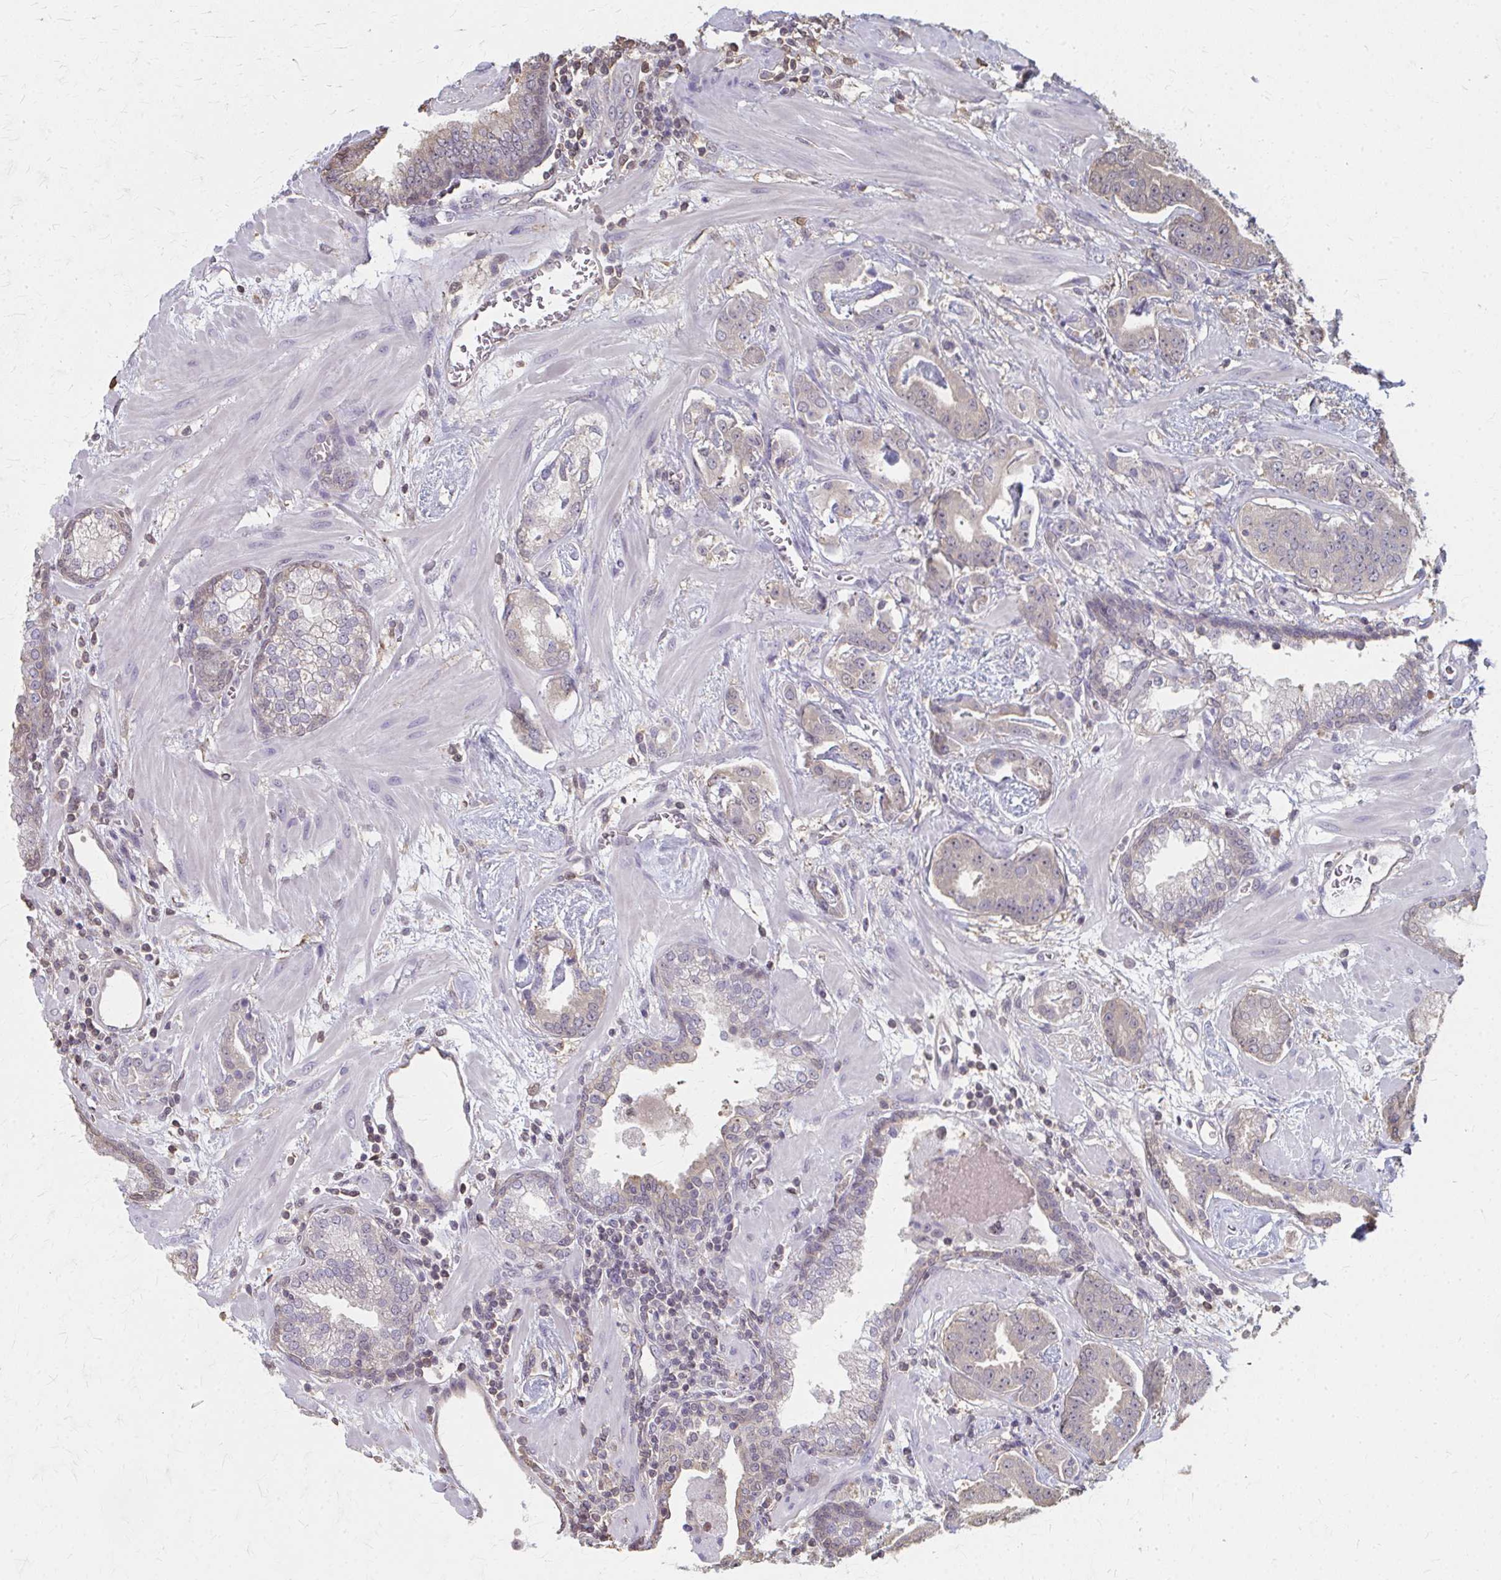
{"staining": {"intensity": "weak", "quantity": "<25%", "location": "cytoplasmic/membranous"}, "tissue": "prostate cancer", "cell_type": "Tumor cells", "image_type": "cancer", "snomed": [{"axis": "morphology", "description": "Adenocarcinoma, Low grade"}, {"axis": "topography", "description": "Prostate"}], "caption": "DAB immunohistochemical staining of prostate cancer demonstrates no significant positivity in tumor cells. Brightfield microscopy of immunohistochemistry stained with DAB (3,3'-diaminobenzidine) (brown) and hematoxylin (blue), captured at high magnification.", "gene": "RABGAP1L", "patient": {"sex": "male", "age": 62}}